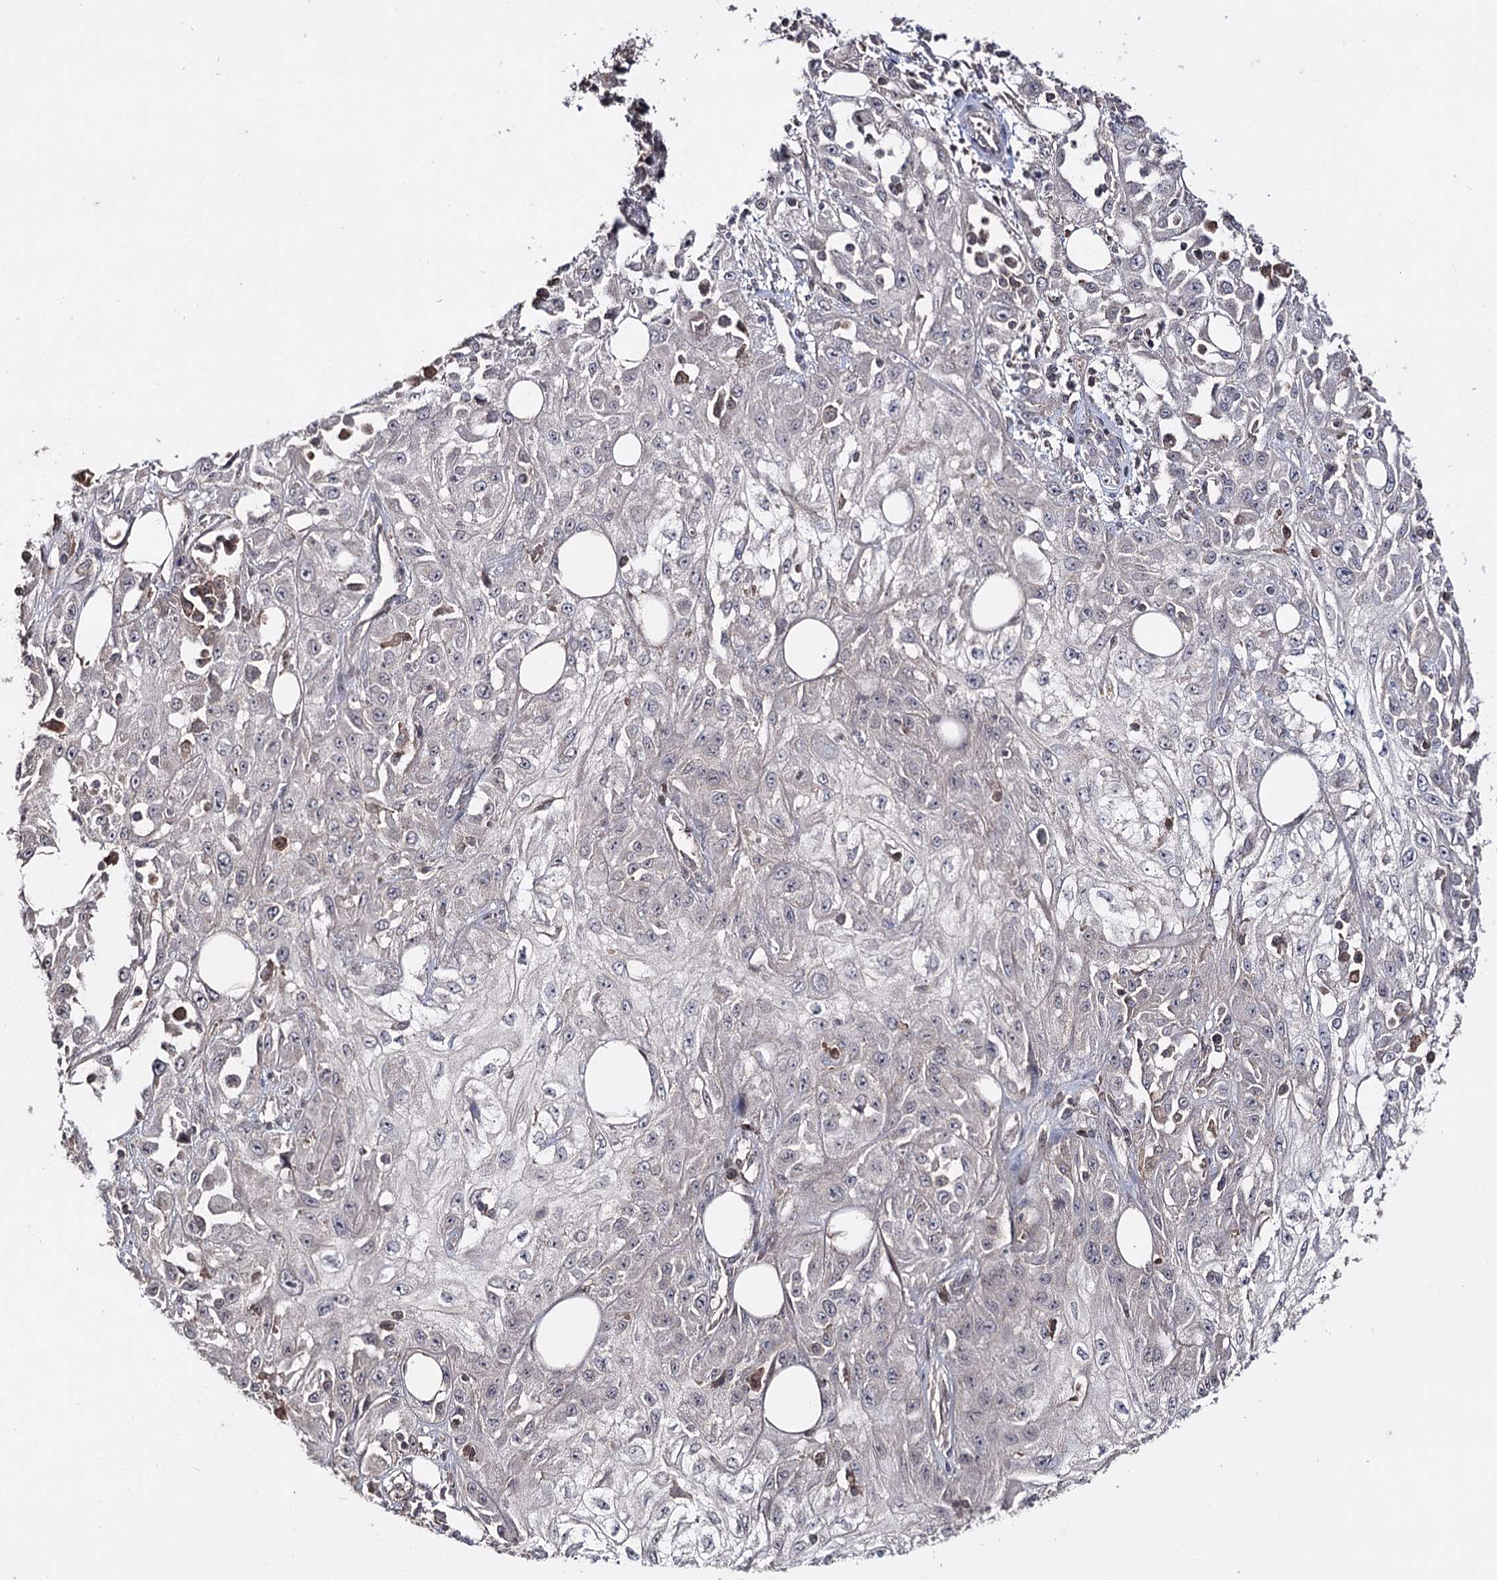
{"staining": {"intensity": "negative", "quantity": "none", "location": "none"}, "tissue": "skin cancer", "cell_type": "Tumor cells", "image_type": "cancer", "snomed": [{"axis": "morphology", "description": "Squamous cell carcinoma, NOS"}, {"axis": "morphology", "description": "Squamous cell carcinoma, metastatic, NOS"}, {"axis": "topography", "description": "Skin"}, {"axis": "topography", "description": "Lymph node"}], "caption": "High power microscopy micrograph of an IHC micrograph of metastatic squamous cell carcinoma (skin), revealing no significant staining in tumor cells.", "gene": "SYNGR3", "patient": {"sex": "male", "age": 75}}